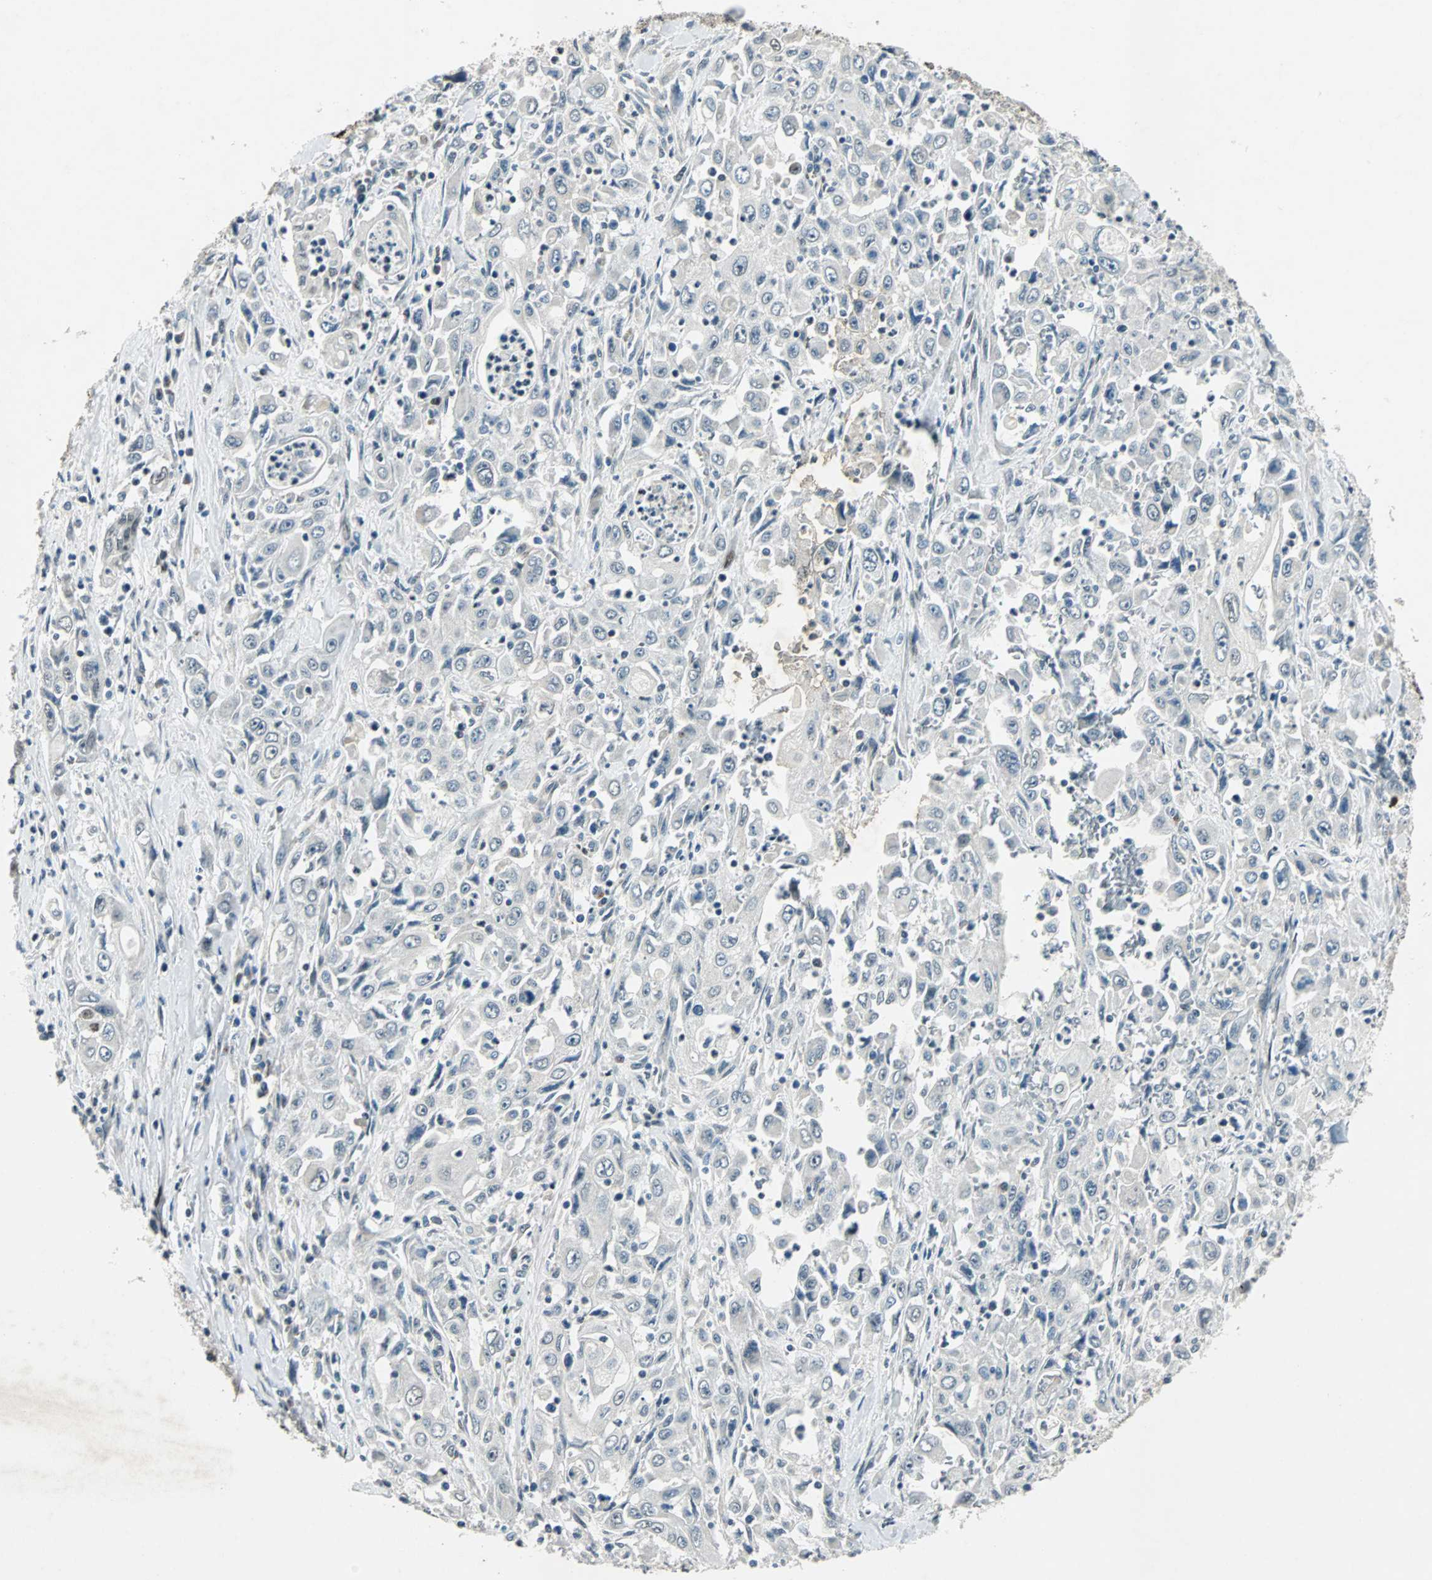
{"staining": {"intensity": "negative", "quantity": "none", "location": "none"}, "tissue": "pancreatic cancer", "cell_type": "Tumor cells", "image_type": "cancer", "snomed": [{"axis": "morphology", "description": "Adenocarcinoma, NOS"}, {"axis": "topography", "description": "Pancreas"}], "caption": "Image shows no significant protein expression in tumor cells of pancreatic cancer (adenocarcinoma).", "gene": "AJUBA", "patient": {"sex": "male", "age": 70}}